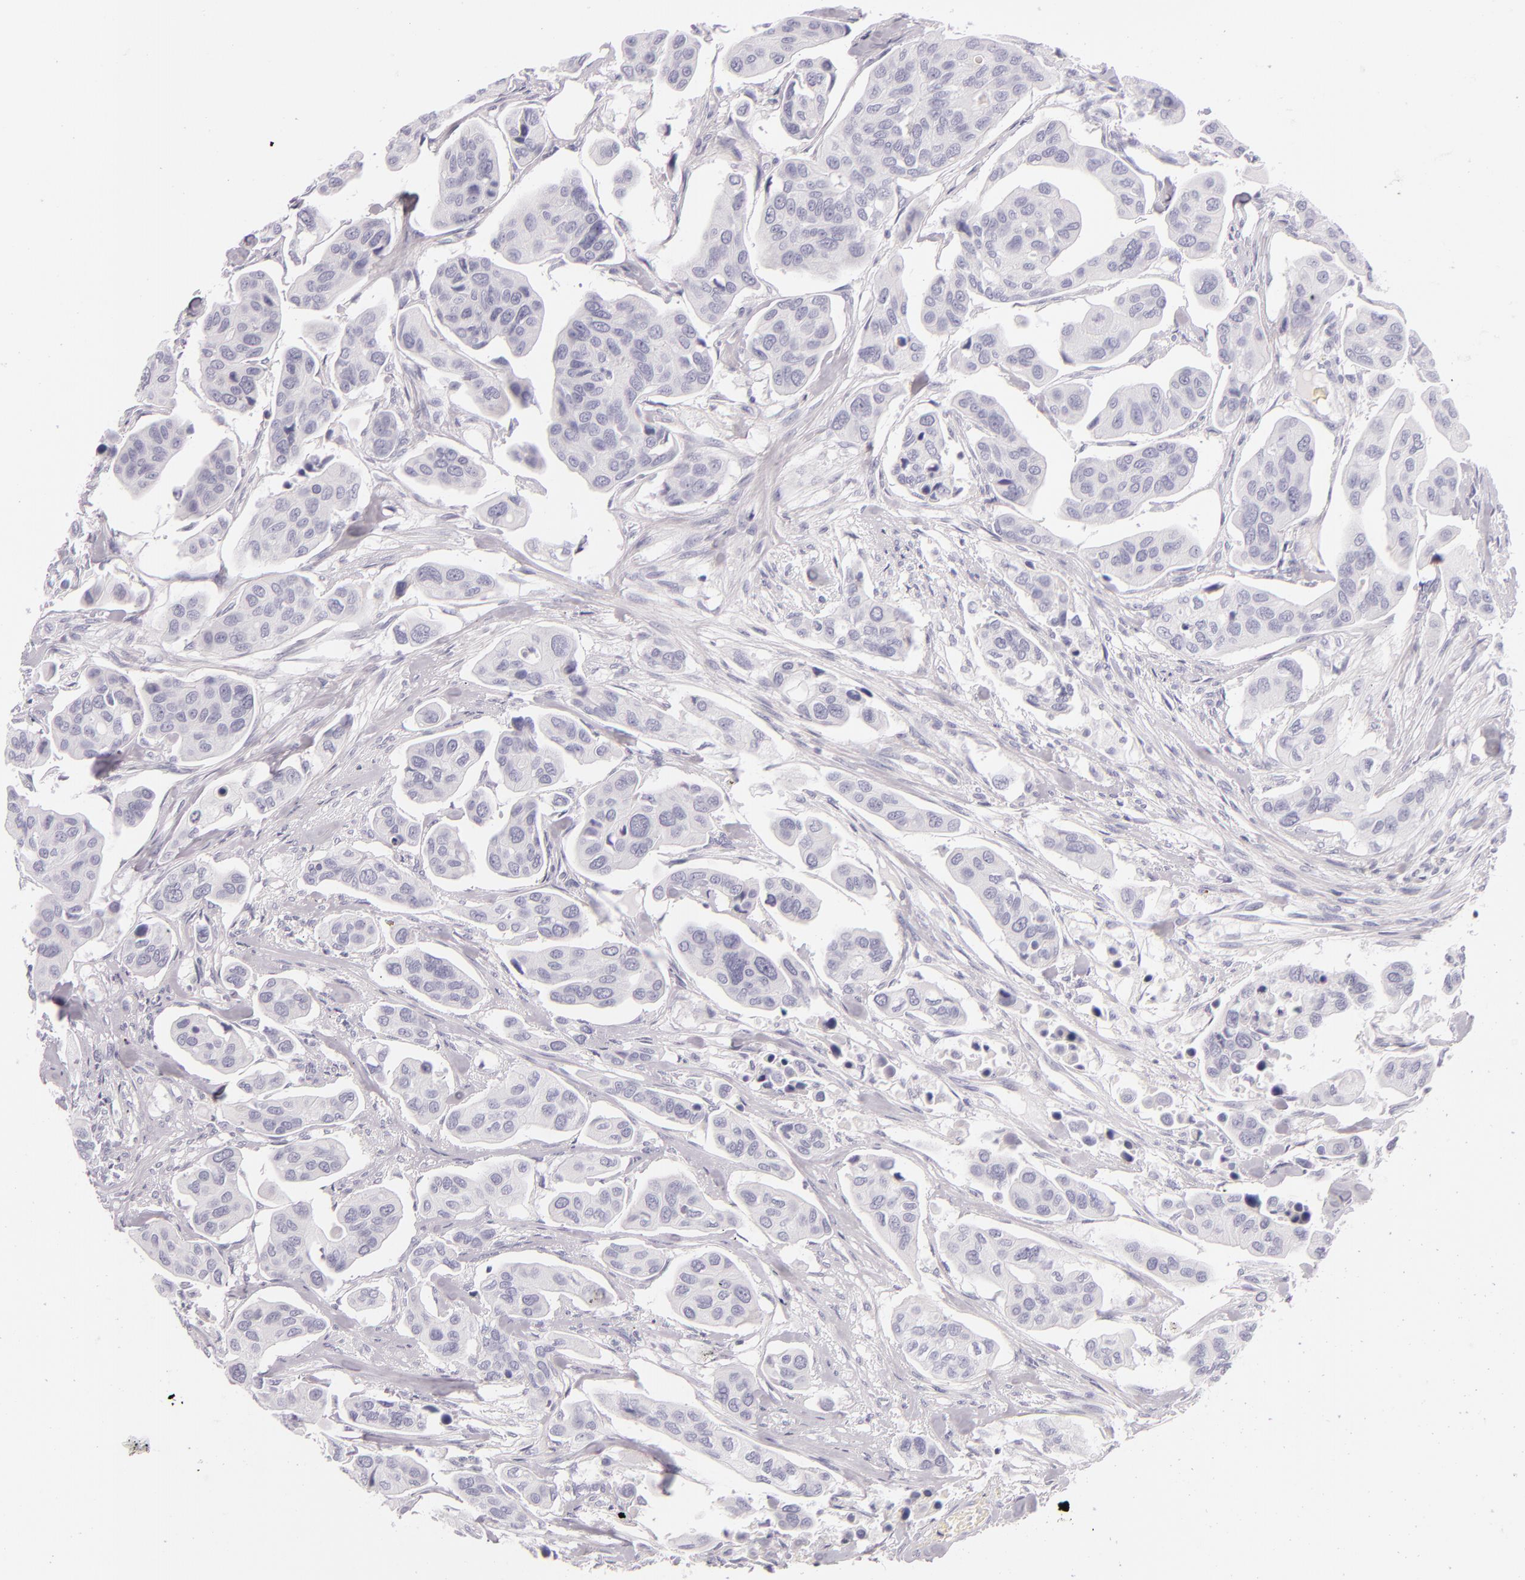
{"staining": {"intensity": "negative", "quantity": "none", "location": "none"}, "tissue": "urothelial cancer", "cell_type": "Tumor cells", "image_type": "cancer", "snomed": [{"axis": "morphology", "description": "Adenocarcinoma, NOS"}, {"axis": "topography", "description": "Urinary bladder"}], "caption": "High power microscopy photomicrograph of an IHC photomicrograph of urothelial cancer, revealing no significant expression in tumor cells.", "gene": "INA", "patient": {"sex": "male", "age": 61}}